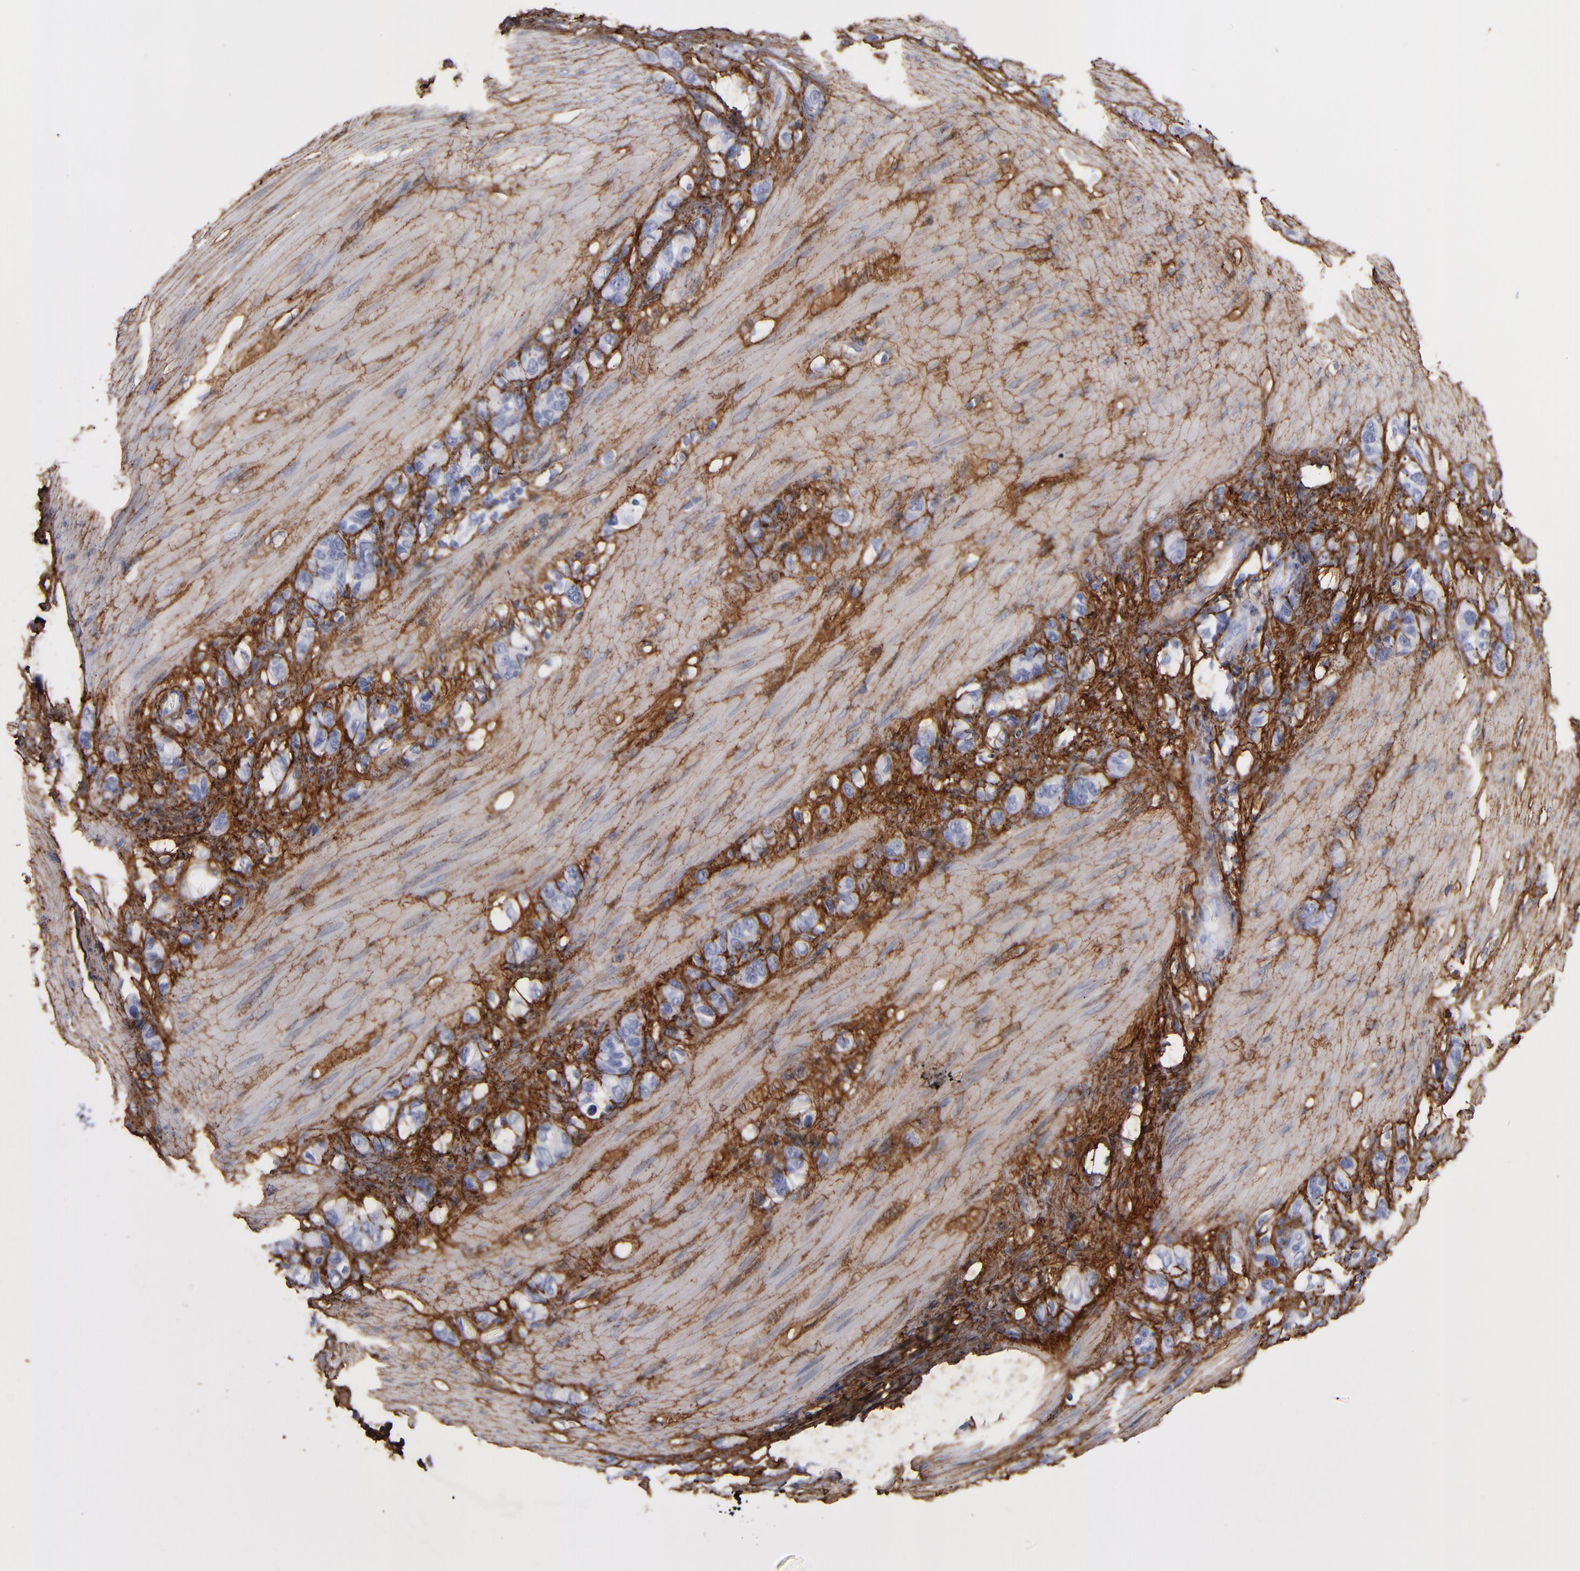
{"staining": {"intensity": "negative", "quantity": "none", "location": "none"}, "tissue": "stomach cancer", "cell_type": "Tumor cells", "image_type": "cancer", "snomed": [{"axis": "morphology", "description": "Normal tissue, NOS"}, {"axis": "morphology", "description": "Adenocarcinoma, NOS"}, {"axis": "morphology", "description": "Adenocarcinoma, High grade"}, {"axis": "topography", "description": "Stomach, upper"}, {"axis": "topography", "description": "Stomach"}], "caption": "Human stomach cancer stained for a protein using immunohistochemistry shows no staining in tumor cells.", "gene": "EMILIN1", "patient": {"sex": "female", "age": 65}}